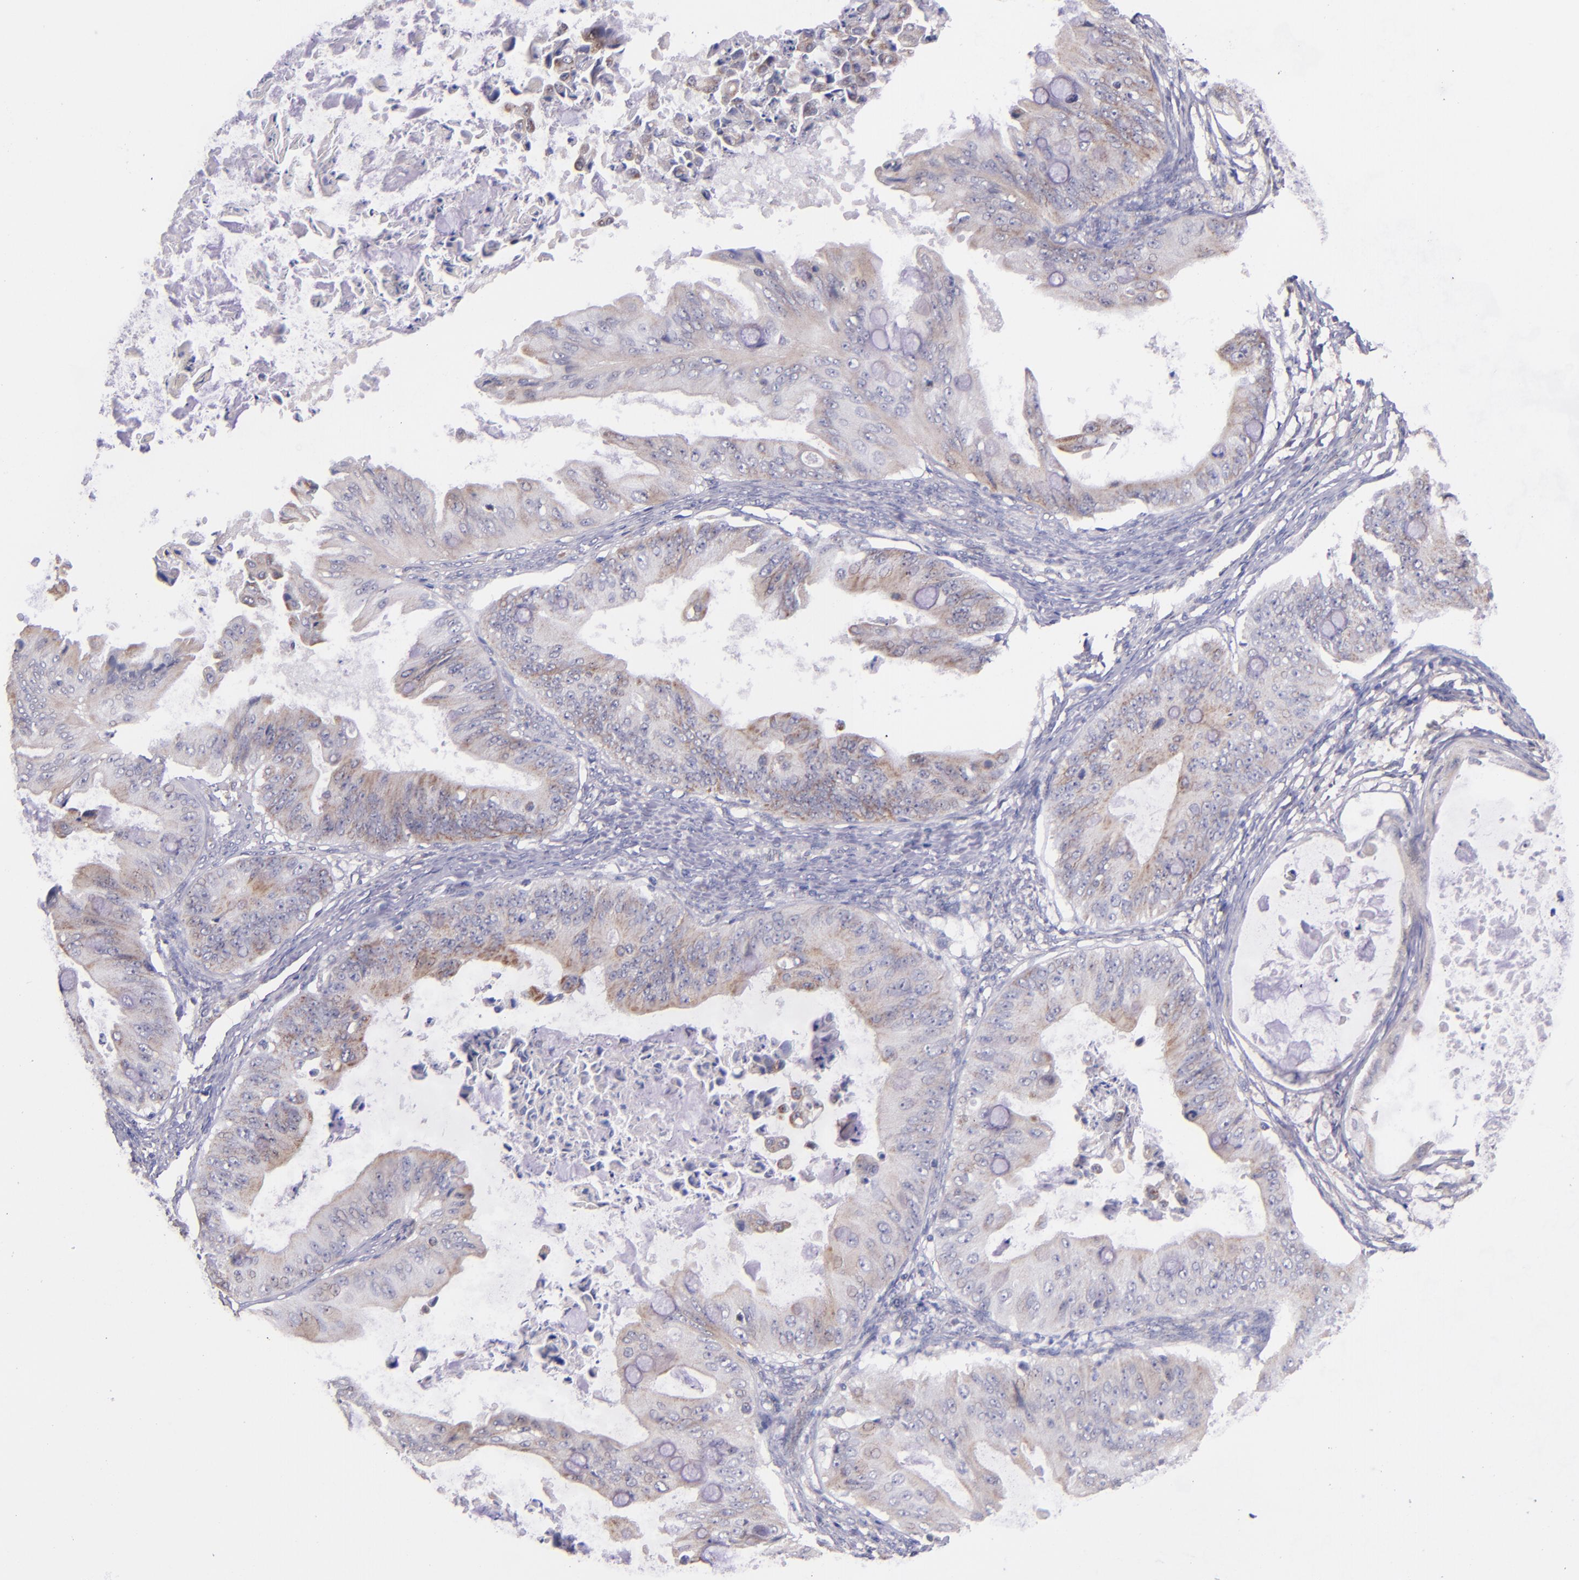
{"staining": {"intensity": "weak", "quantity": "25%-75%", "location": "cytoplasmic/membranous"}, "tissue": "ovarian cancer", "cell_type": "Tumor cells", "image_type": "cancer", "snomed": [{"axis": "morphology", "description": "Cystadenocarcinoma, mucinous, NOS"}, {"axis": "topography", "description": "Ovary"}], "caption": "Approximately 25%-75% of tumor cells in human ovarian cancer (mucinous cystadenocarcinoma) demonstrate weak cytoplasmic/membranous protein expression as visualized by brown immunohistochemical staining.", "gene": "SHC1", "patient": {"sex": "female", "age": 37}}